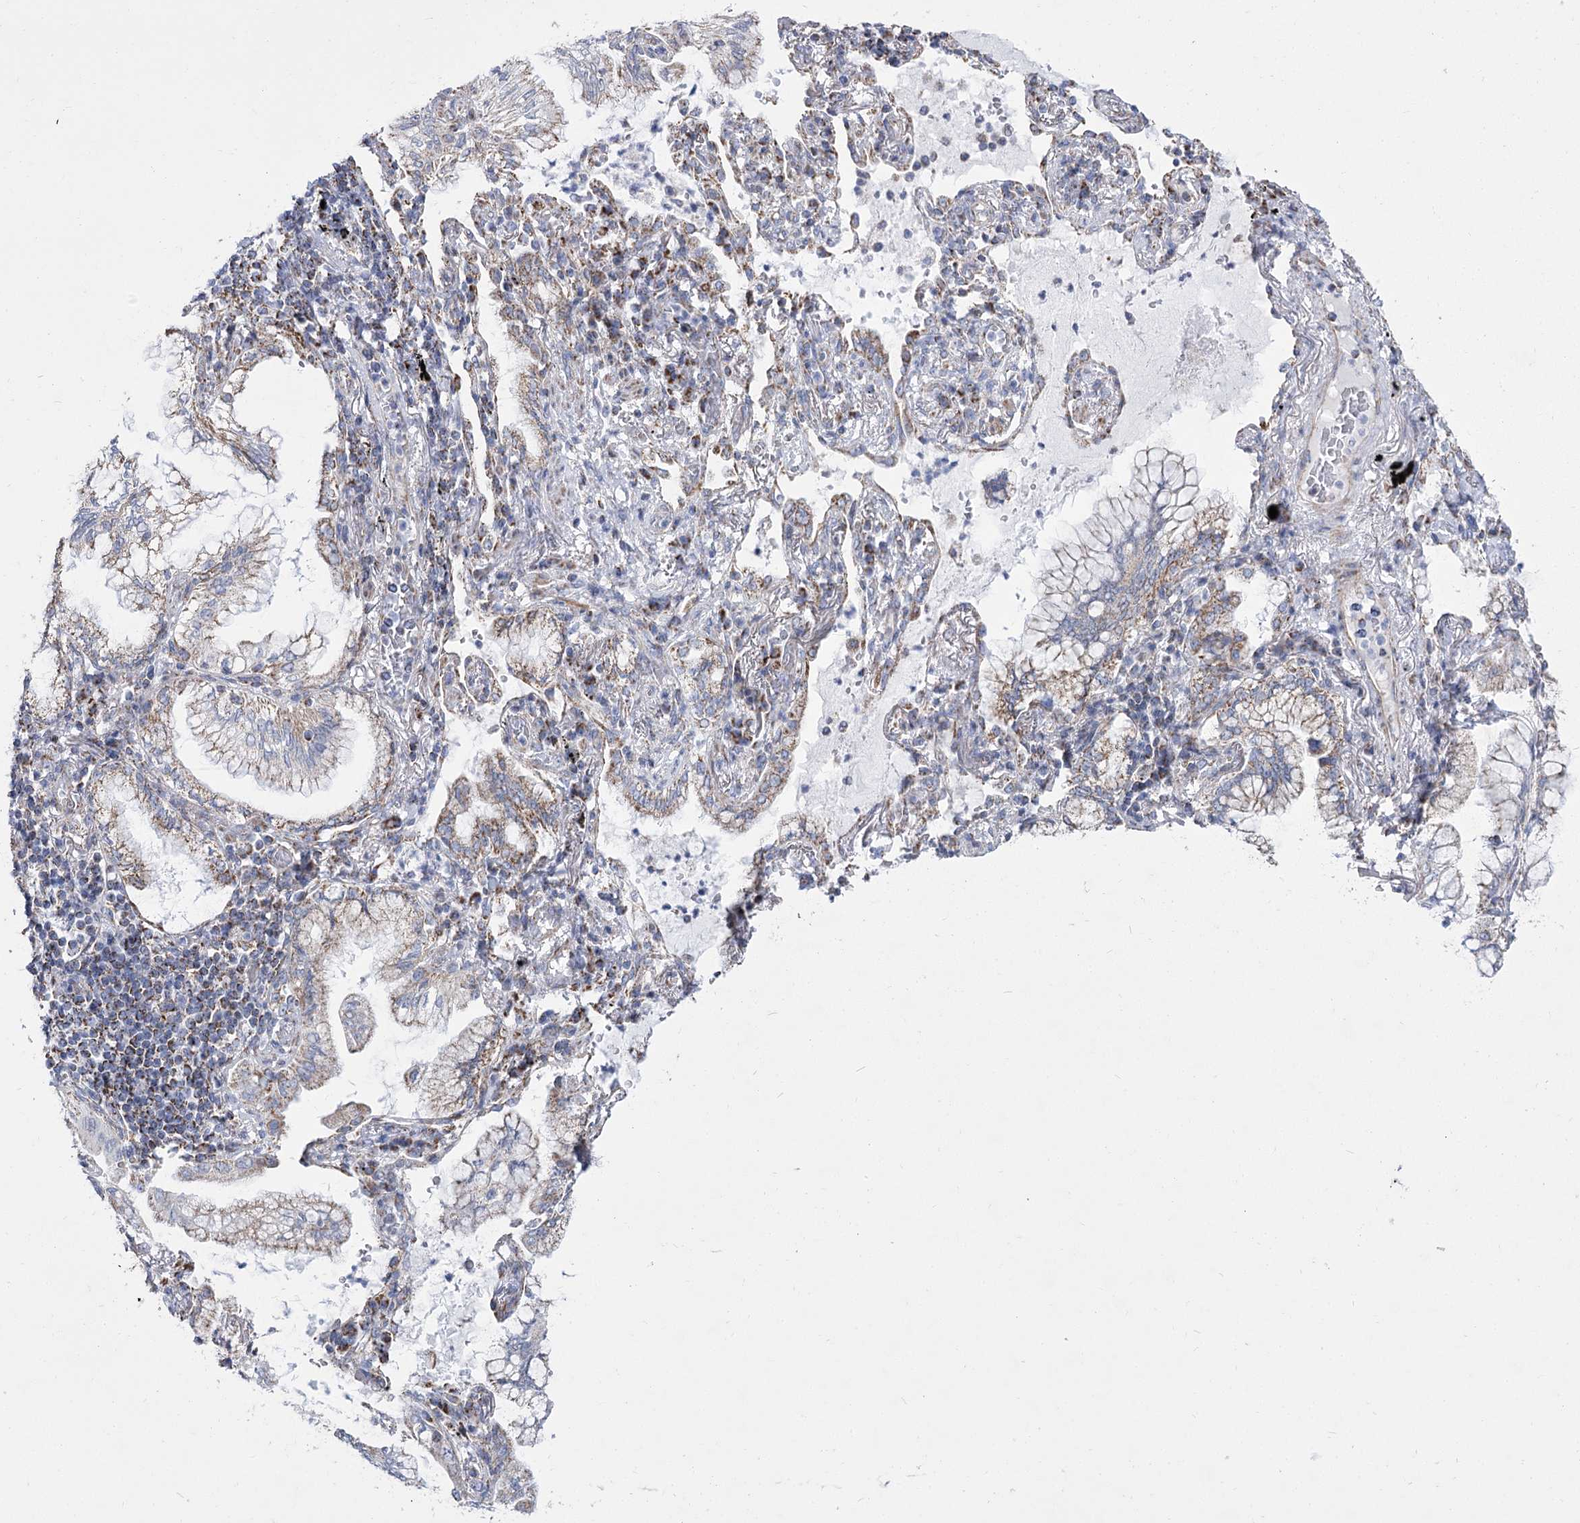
{"staining": {"intensity": "weak", "quantity": "25%-75%", "location": "cytoplasmic/membranous"}, "tissue": "lung cancer", "cell_type": "Tumor cells", "image_type": "cancer", "snomed": [{"axis": "morphology", "description": "Adenocarcinoma, NOS"}, {"axis": "topography", "description": "Lung"}], "caption": "Immunohistochemical staining of human lung adenocarcinoma reveals weak cytoplasmic/membranous protein positivity in about 25%-75% of tumor cells. (DAB (3,3'-diaminobenzidine) = brown stain, brightfield microscopy at high magnification).", "gene": "PDHB", "patient": {"sex": "female", "age": 70}}